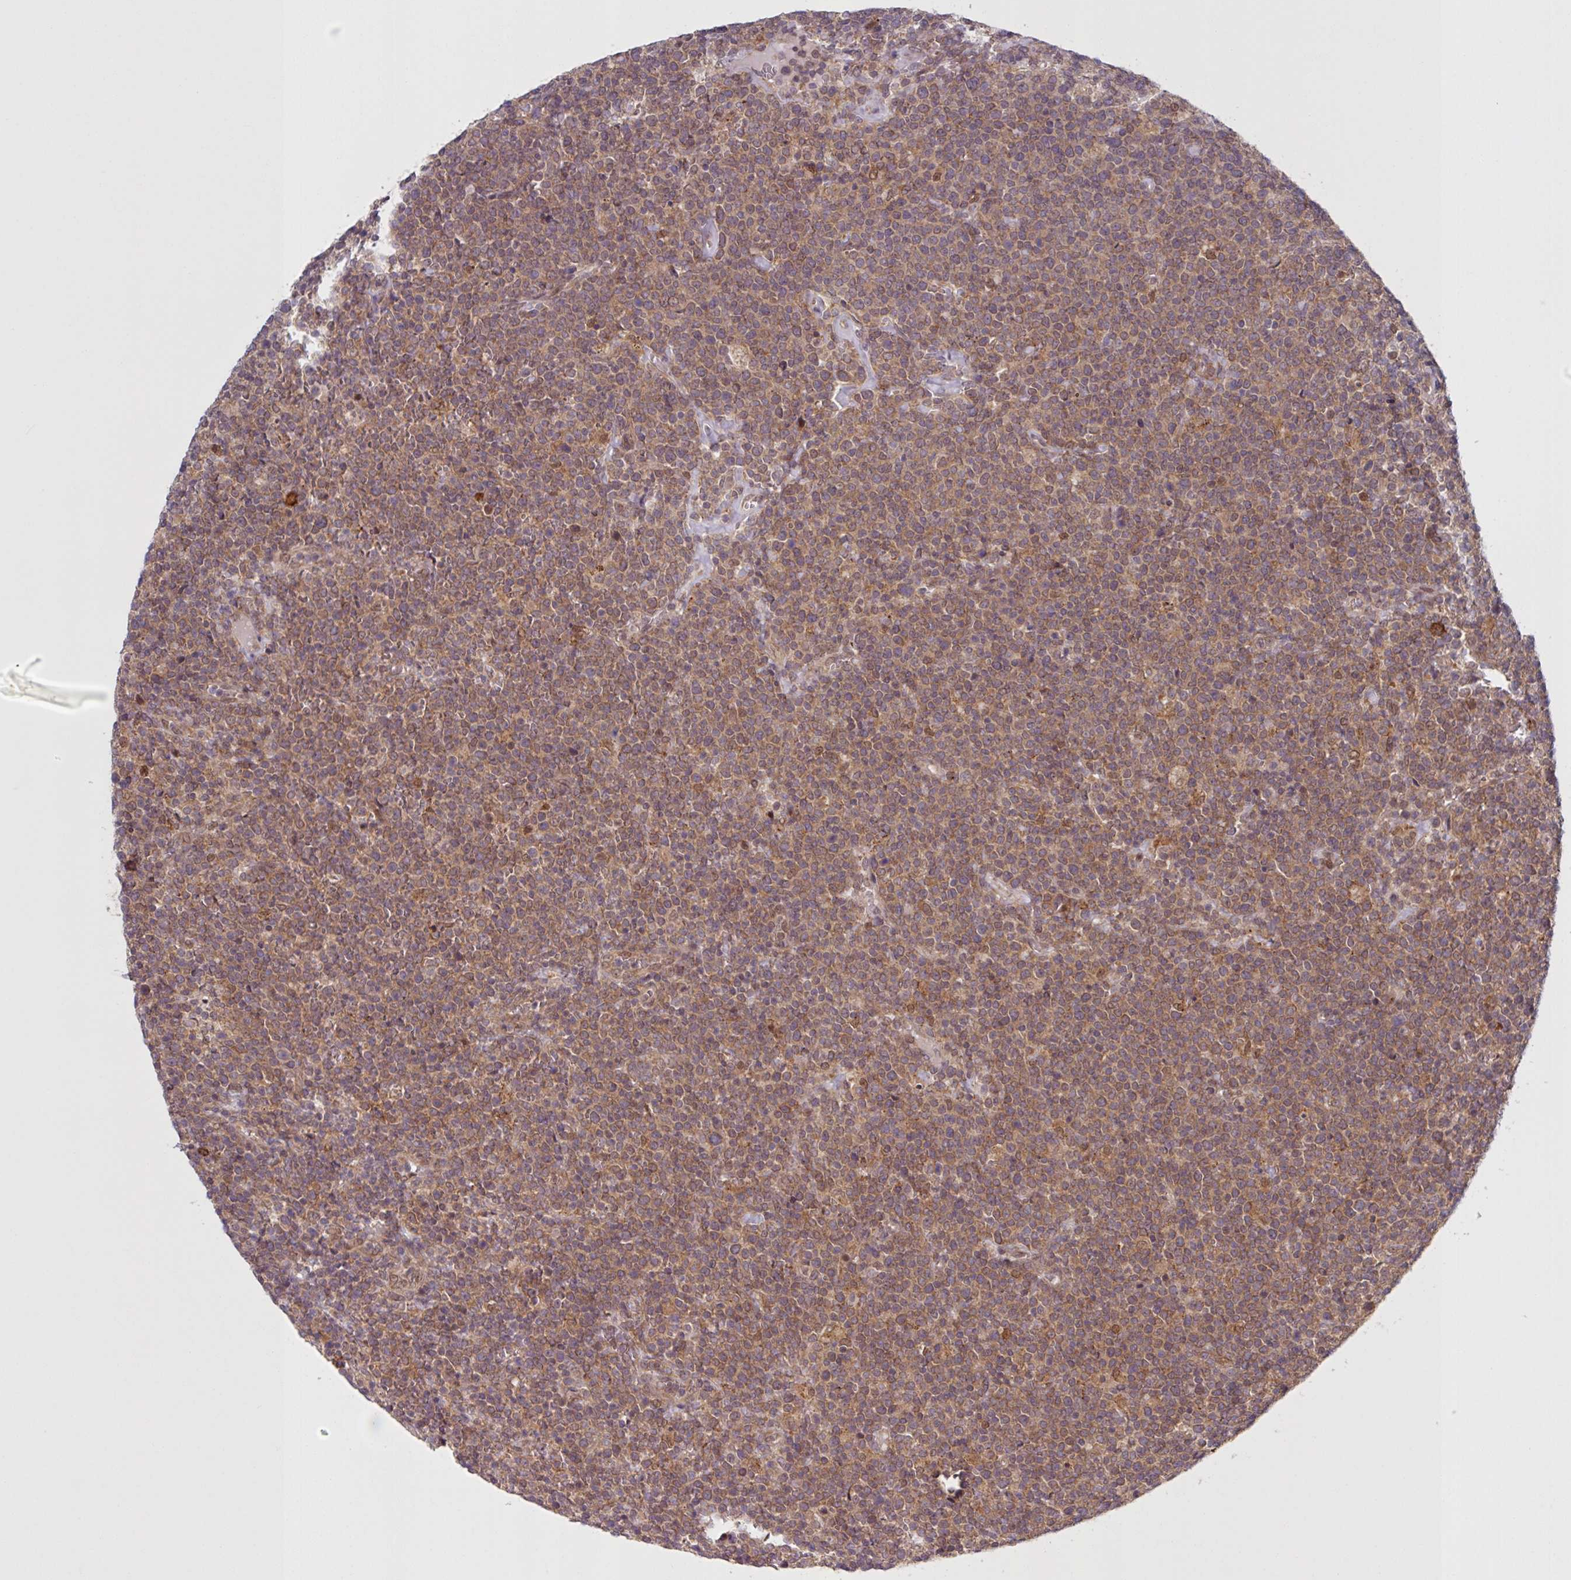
{"staining": {"intensity": "moderate", "quantity": ">75%", "location": "cytoplasmic/membranous"}, "tissue": "lymphoma", "cell_type": "Tumor cells", "image_type": "cancer", "snomed": [{"axis": "morphology", "description": "Malignant lymphoma, non-Hodgkin's type, High grade"}, {"axis": "topography", "description": "Lymph node"}], "caption": "IHC micrograph of human high-grade malignant lymphoma, non-Hodgkin's type stained for a protein (brown), which demonstrates medium levels of moderate cytoplasmic/membranous expression in about >75% of tumor cells.", "gene": "CAMLG", "patient": {"sex": "male", "age": 61}}